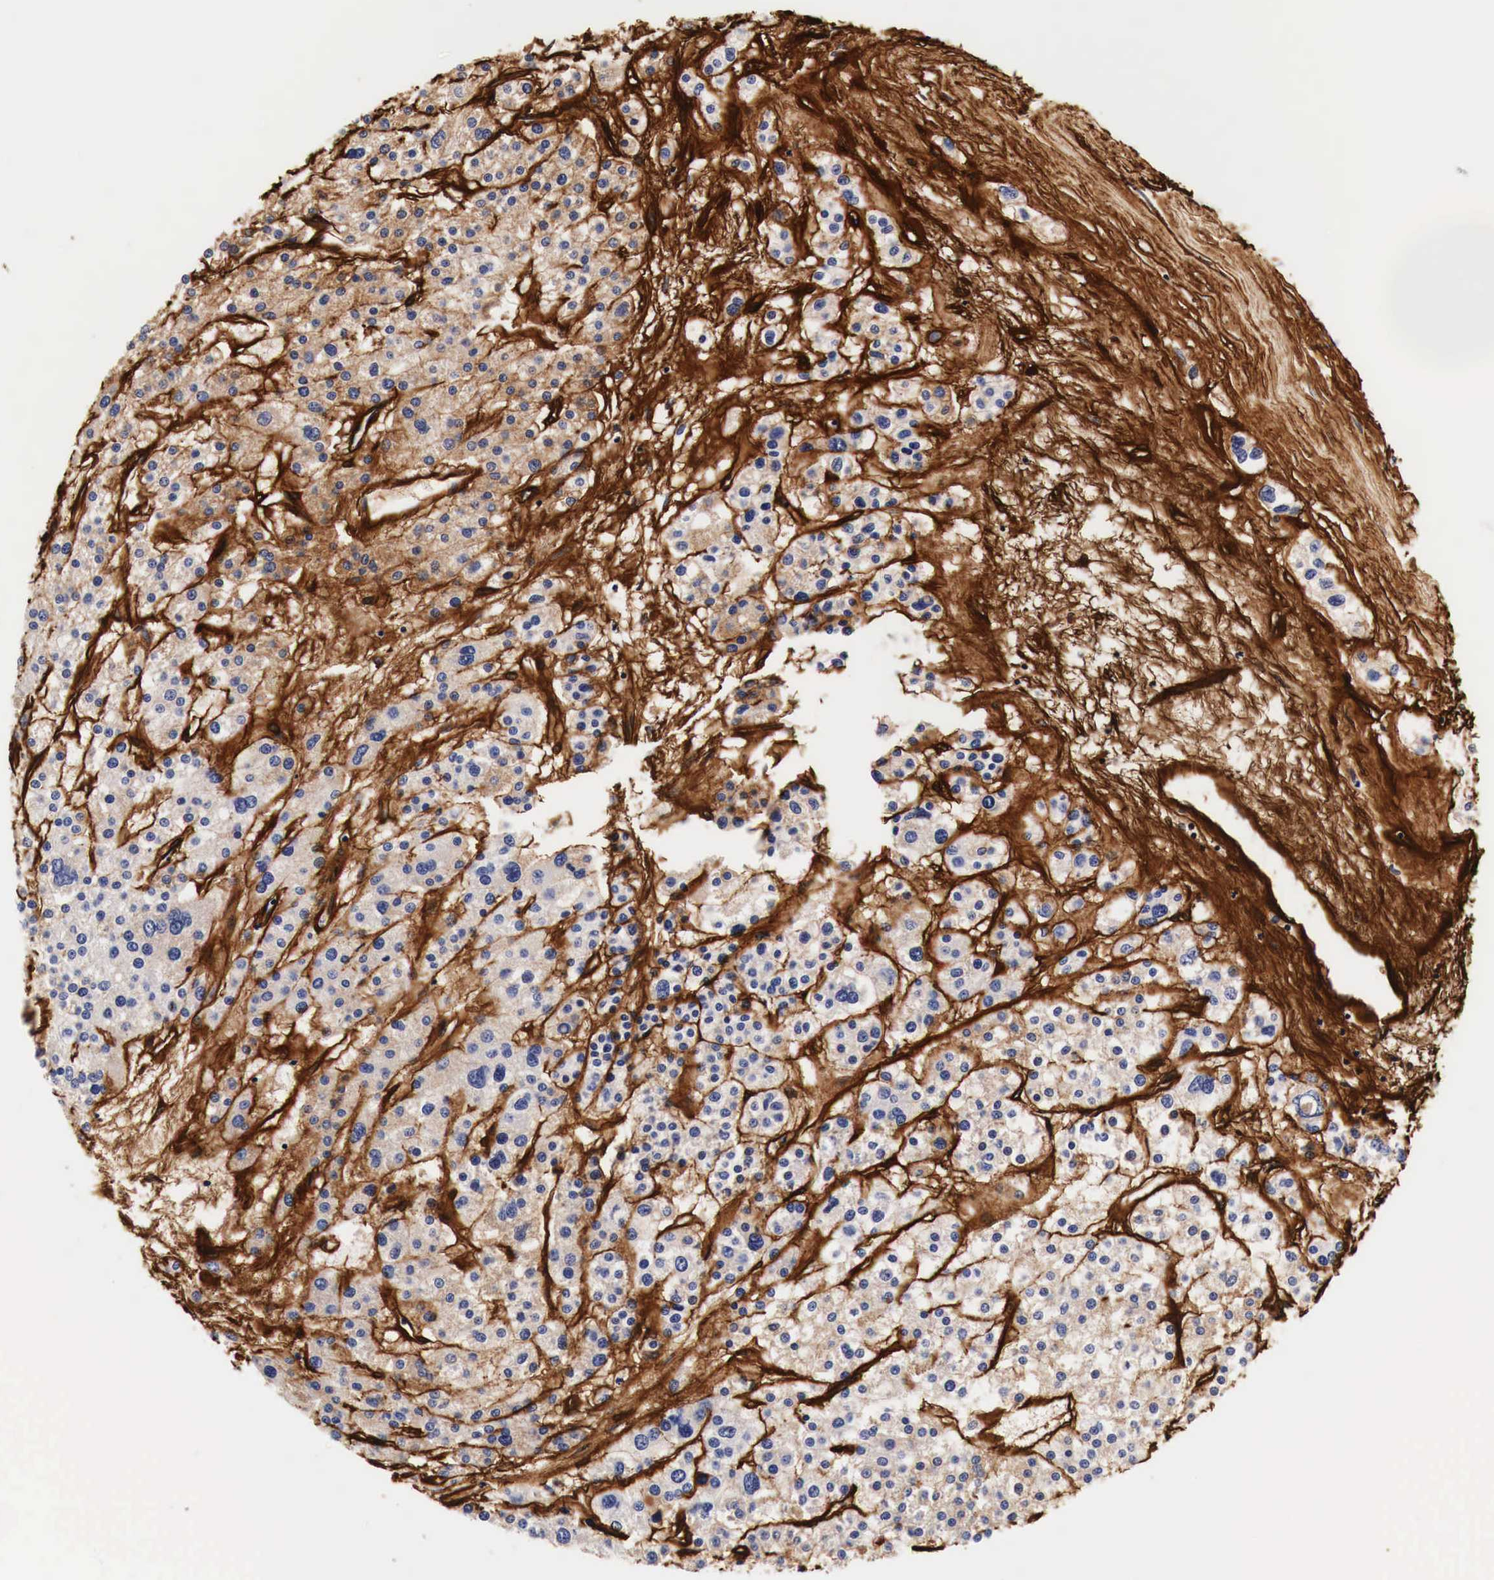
{"staining": {"intensity": "moderate", "quantity": "<25%", "location": "cytoplasmic/membranous"}, "tissue": "liver cancer", "cell_type": "Tumor cells", "image_type": "cancer", "snomed": [{"axis": "morphology", "description": "Carcinoma, Hepatocellular, NOS"}, {"axis": "topography", "description": "Liver"}], "caption": "DAB immunohistochemical staining of liver hepatocellular carcinoma demonstrates moderate cytoplasmic/membranous protein staining in about <25% of tumor cells. (IHC, brightfield microscopy, high magnification).", "gene": "LAMB2", "patient": {"sex": "female", "age": 85}}